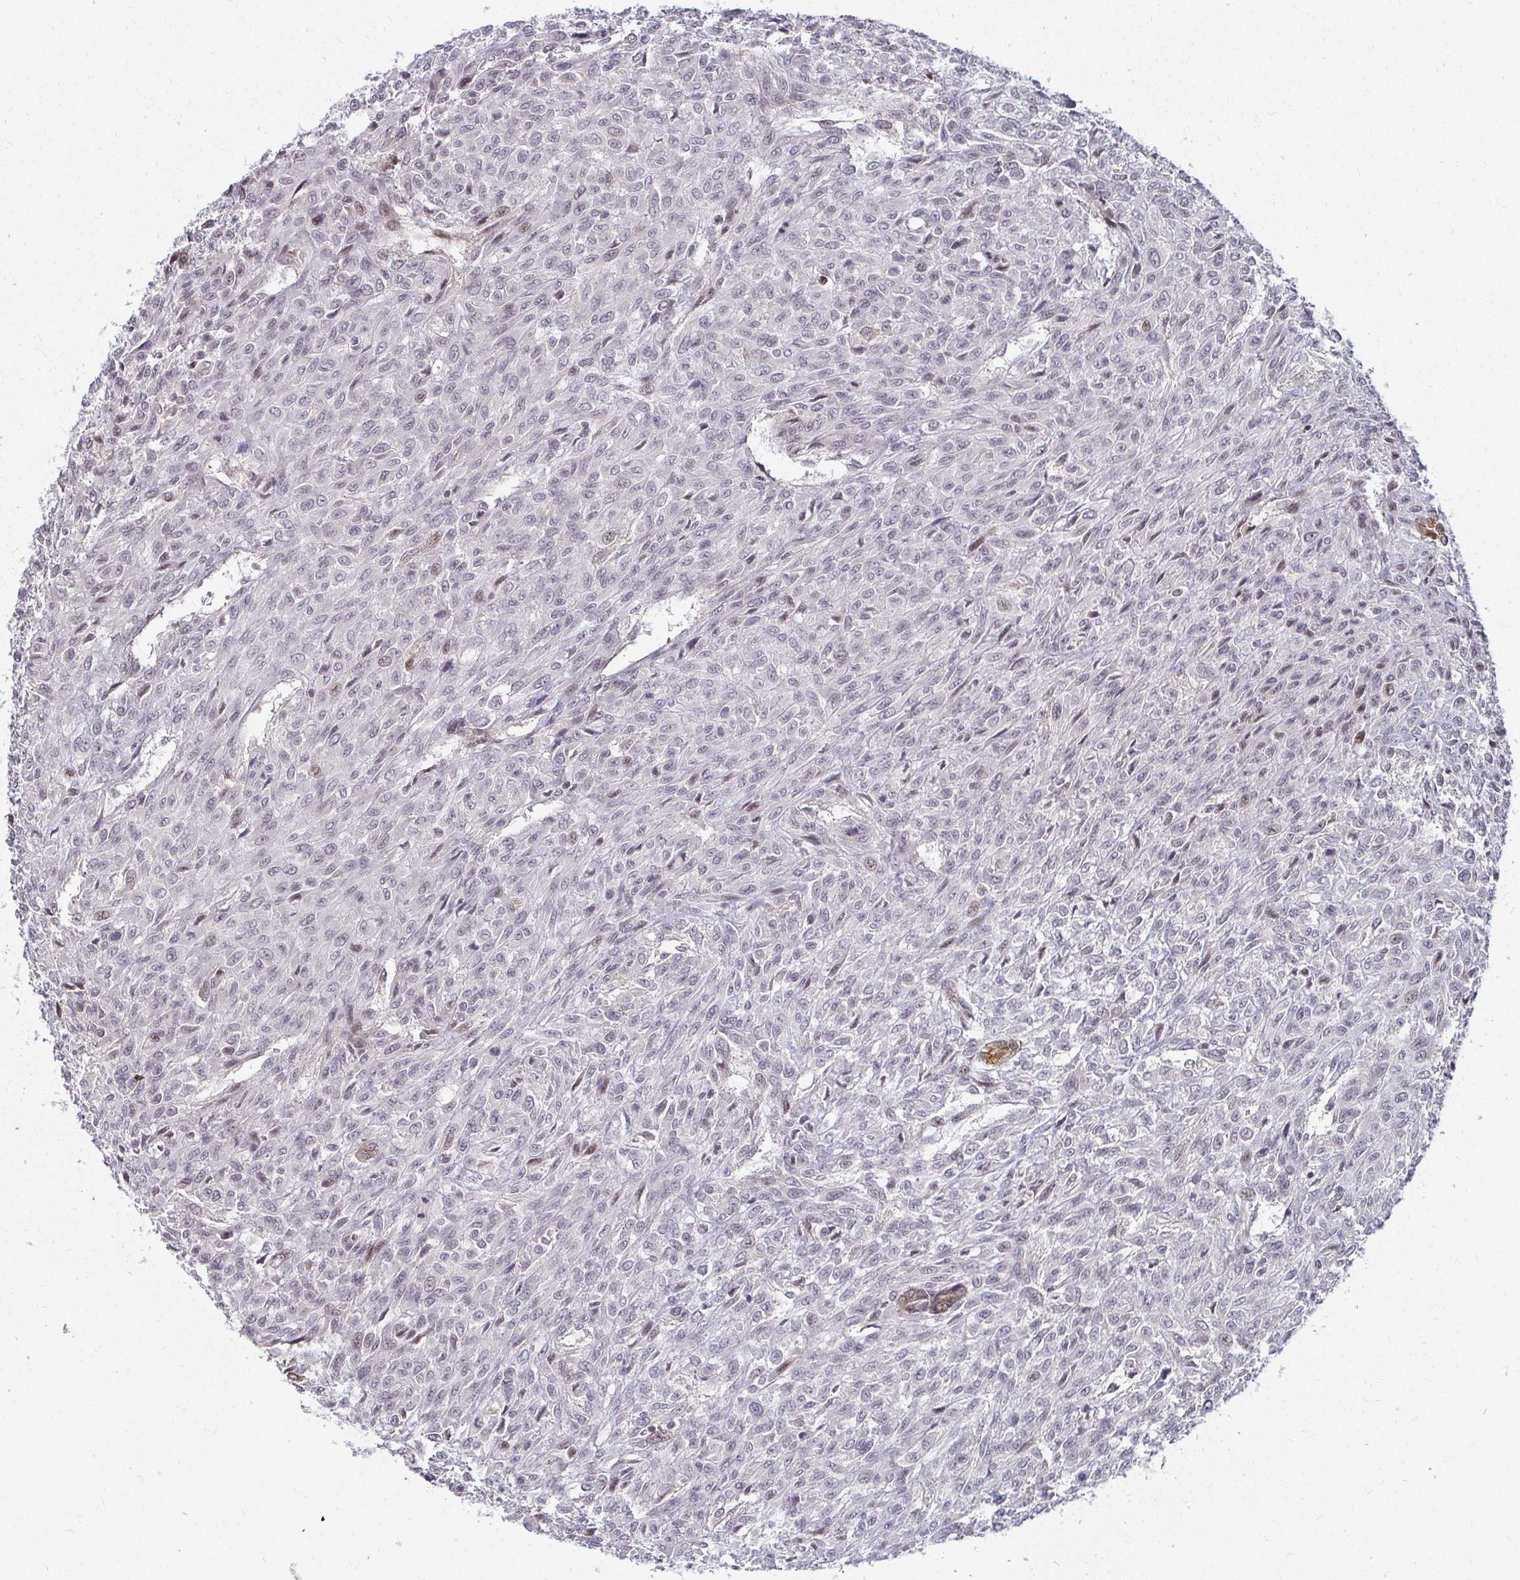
{"staining": {"intensity": "negative", "quantity": "none", "location": "none"}, "tissue": "renal cancer", "cell_type": "Tumor cells", "image_type": "cancer", "snomed": [{"axis": "morphology", "description": "Adenocarcinoma, NOS"}, {"axis": "topography", "description": "Kidney"}], "caption": "IHC histopathology image of neoplastic tissue: renal cancer stained with DAB displays no significant protein positivity in tumor cells.", "gene": "ANK3", "patient": {"sex": "male", "age": 58}}